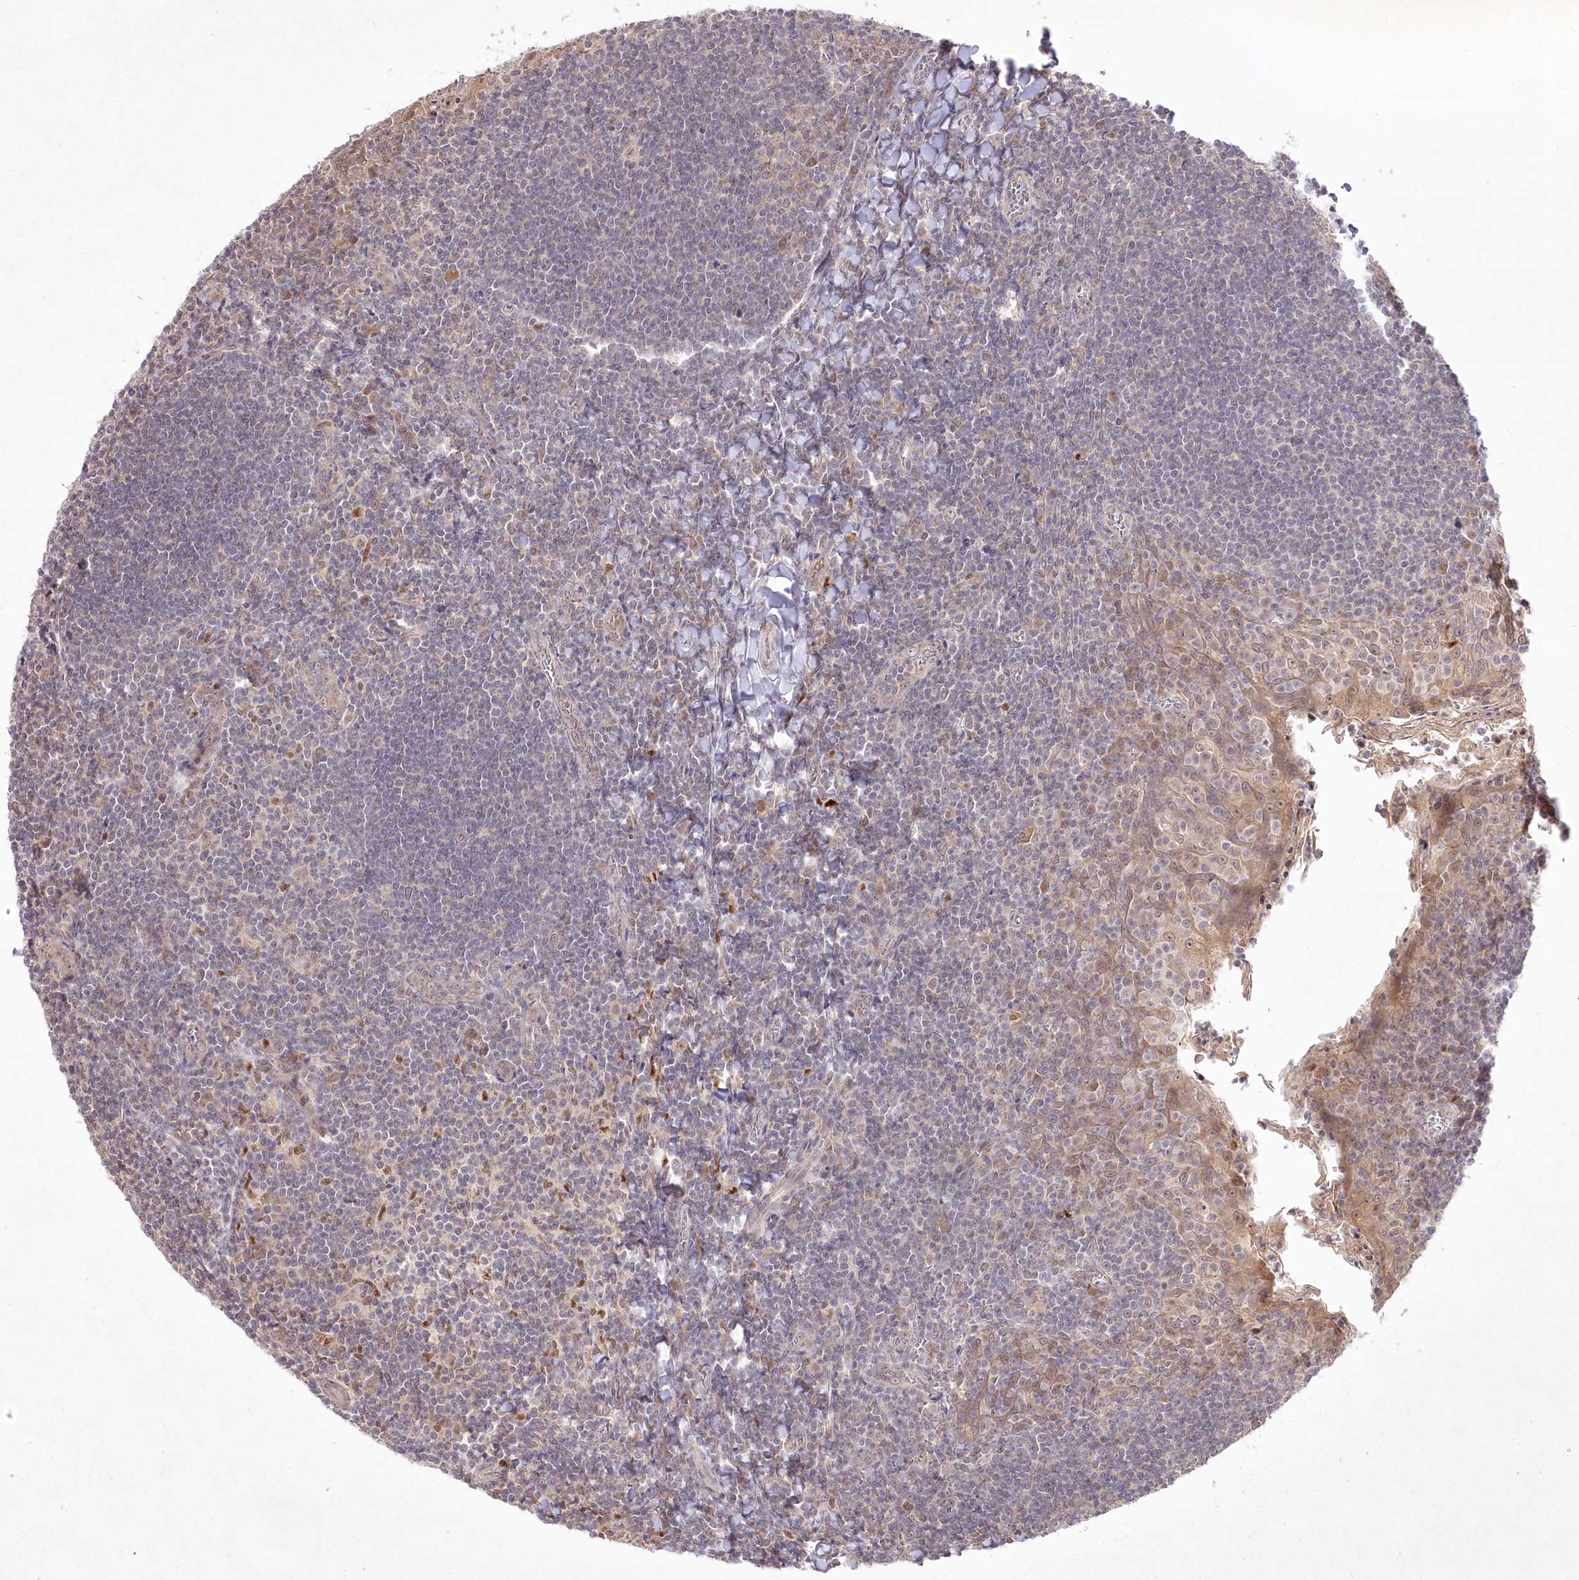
{"staining": {"intensity": "weak", "quantity": "<25%", "location": "cytoplasmic/membranous"}, "tissue": "tonsil", "cell_type": "Germinal center cells", "image_type": "normal", "snomed": [{"axis": "morphology", "description": "Normal tissue, NOS"}, {"axis": "topography", "description": "Tonsil"}], "caption": "High power microscopy photomicrograph of an immunohistochemistry photomicrograph of normal tonsil, revealing no significant staining in germinal center cells. (Immunohistochemistry, brightfield microscopy, high magnification).", "gene": "HELT", "patient": {"sex": "male", "age": 27}}